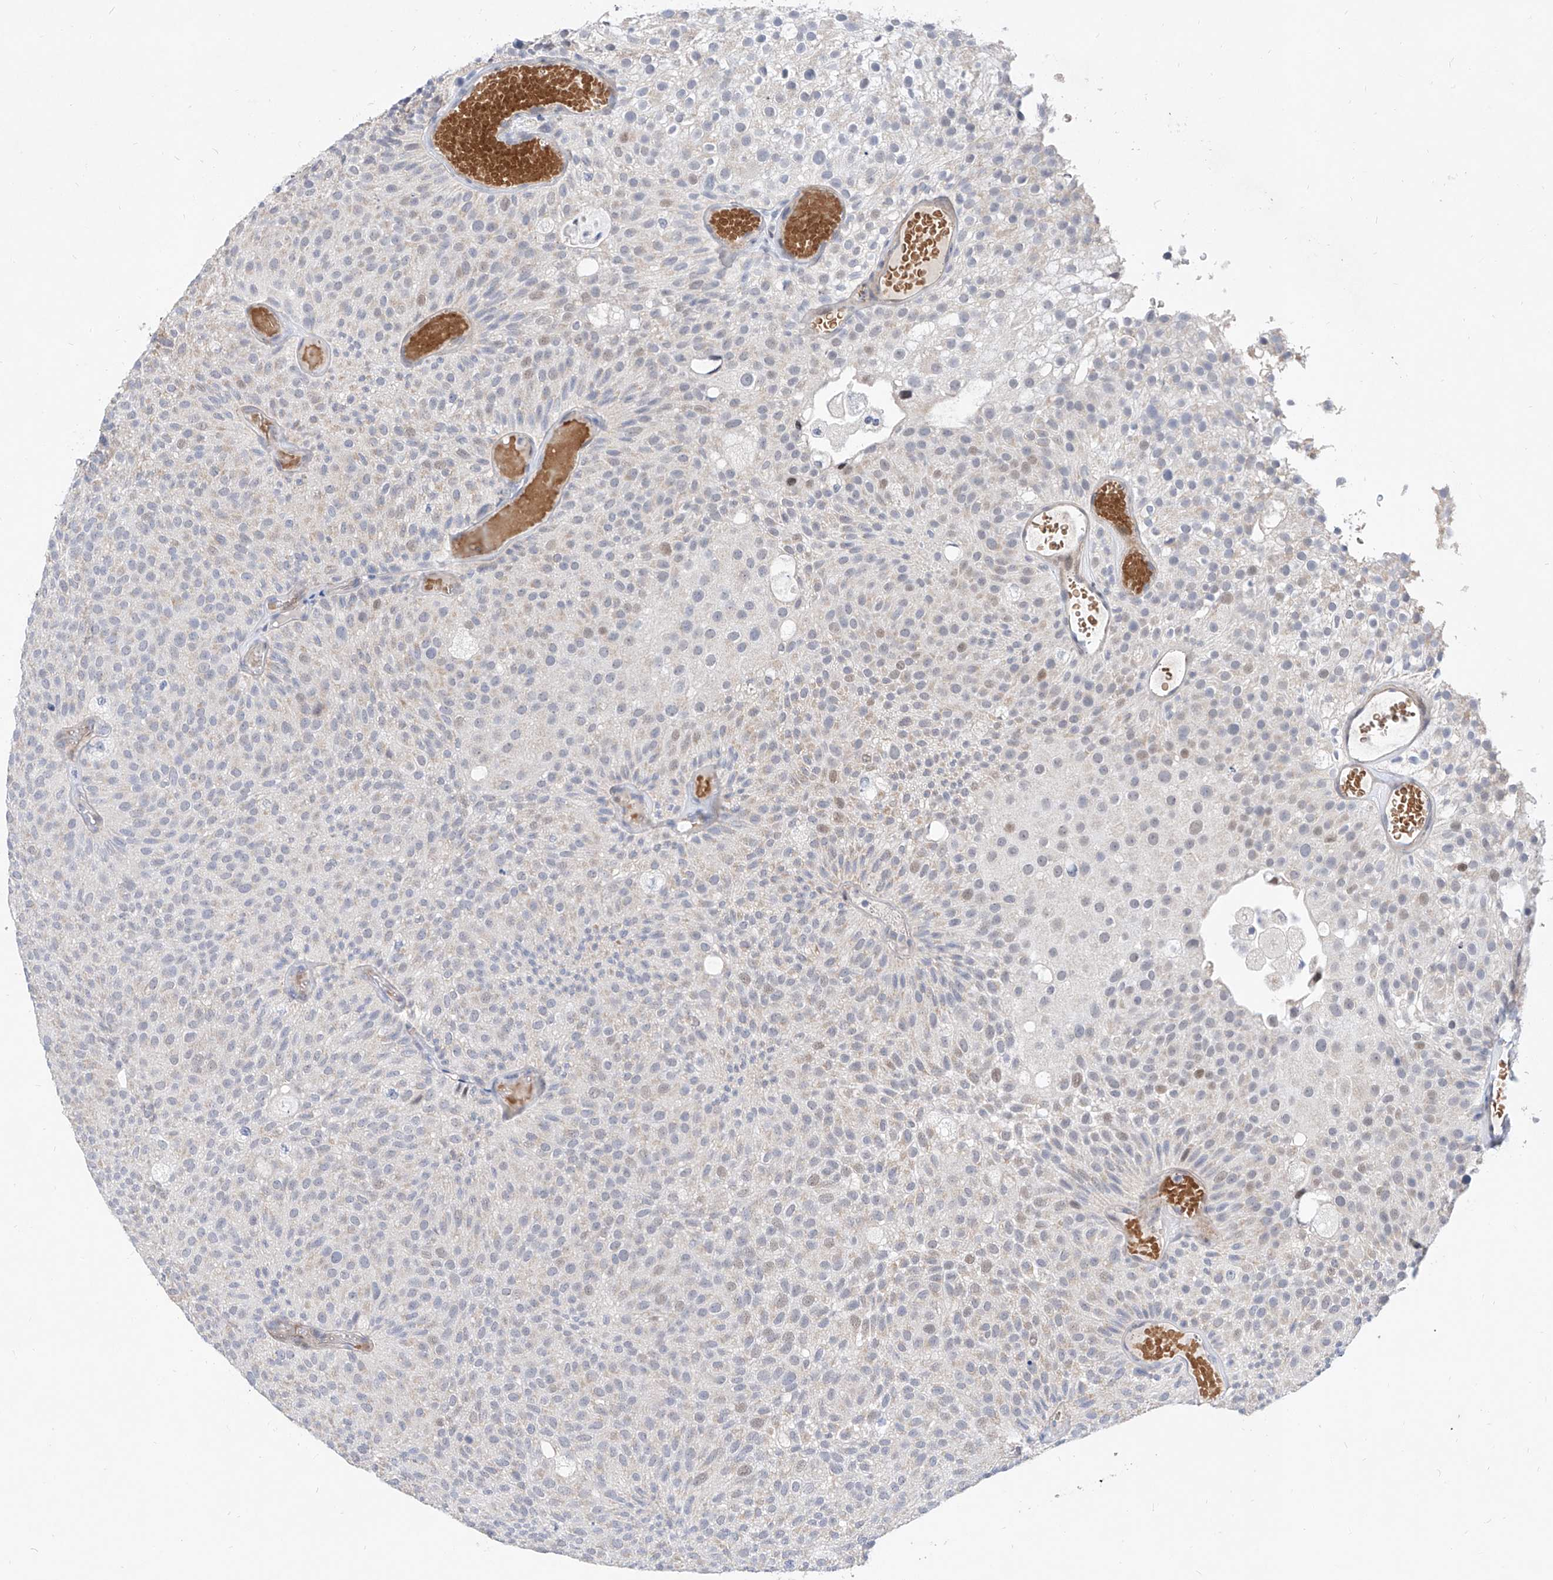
{"staining": {"intensity": "moderate", "quantity": "<25%", "location": "nuclear"}, "tissue": "urothelial cancer", "cell_type": "Tumor cells", "image_type": "cancer", "snomed": [{"axis": "morphology", "description": "Urothelial carcinoma, Low grade"}, {"axis": "topography", "description": "Urinary bladder"}], "caption": "Human low-grade urothelial carcinoma stained with a brown dye exhibits moderate nuclear positive staining in approximately <25% of tumor cells.", "gene": "BPTF", "patient": {"sex": "male", "age": 78}}